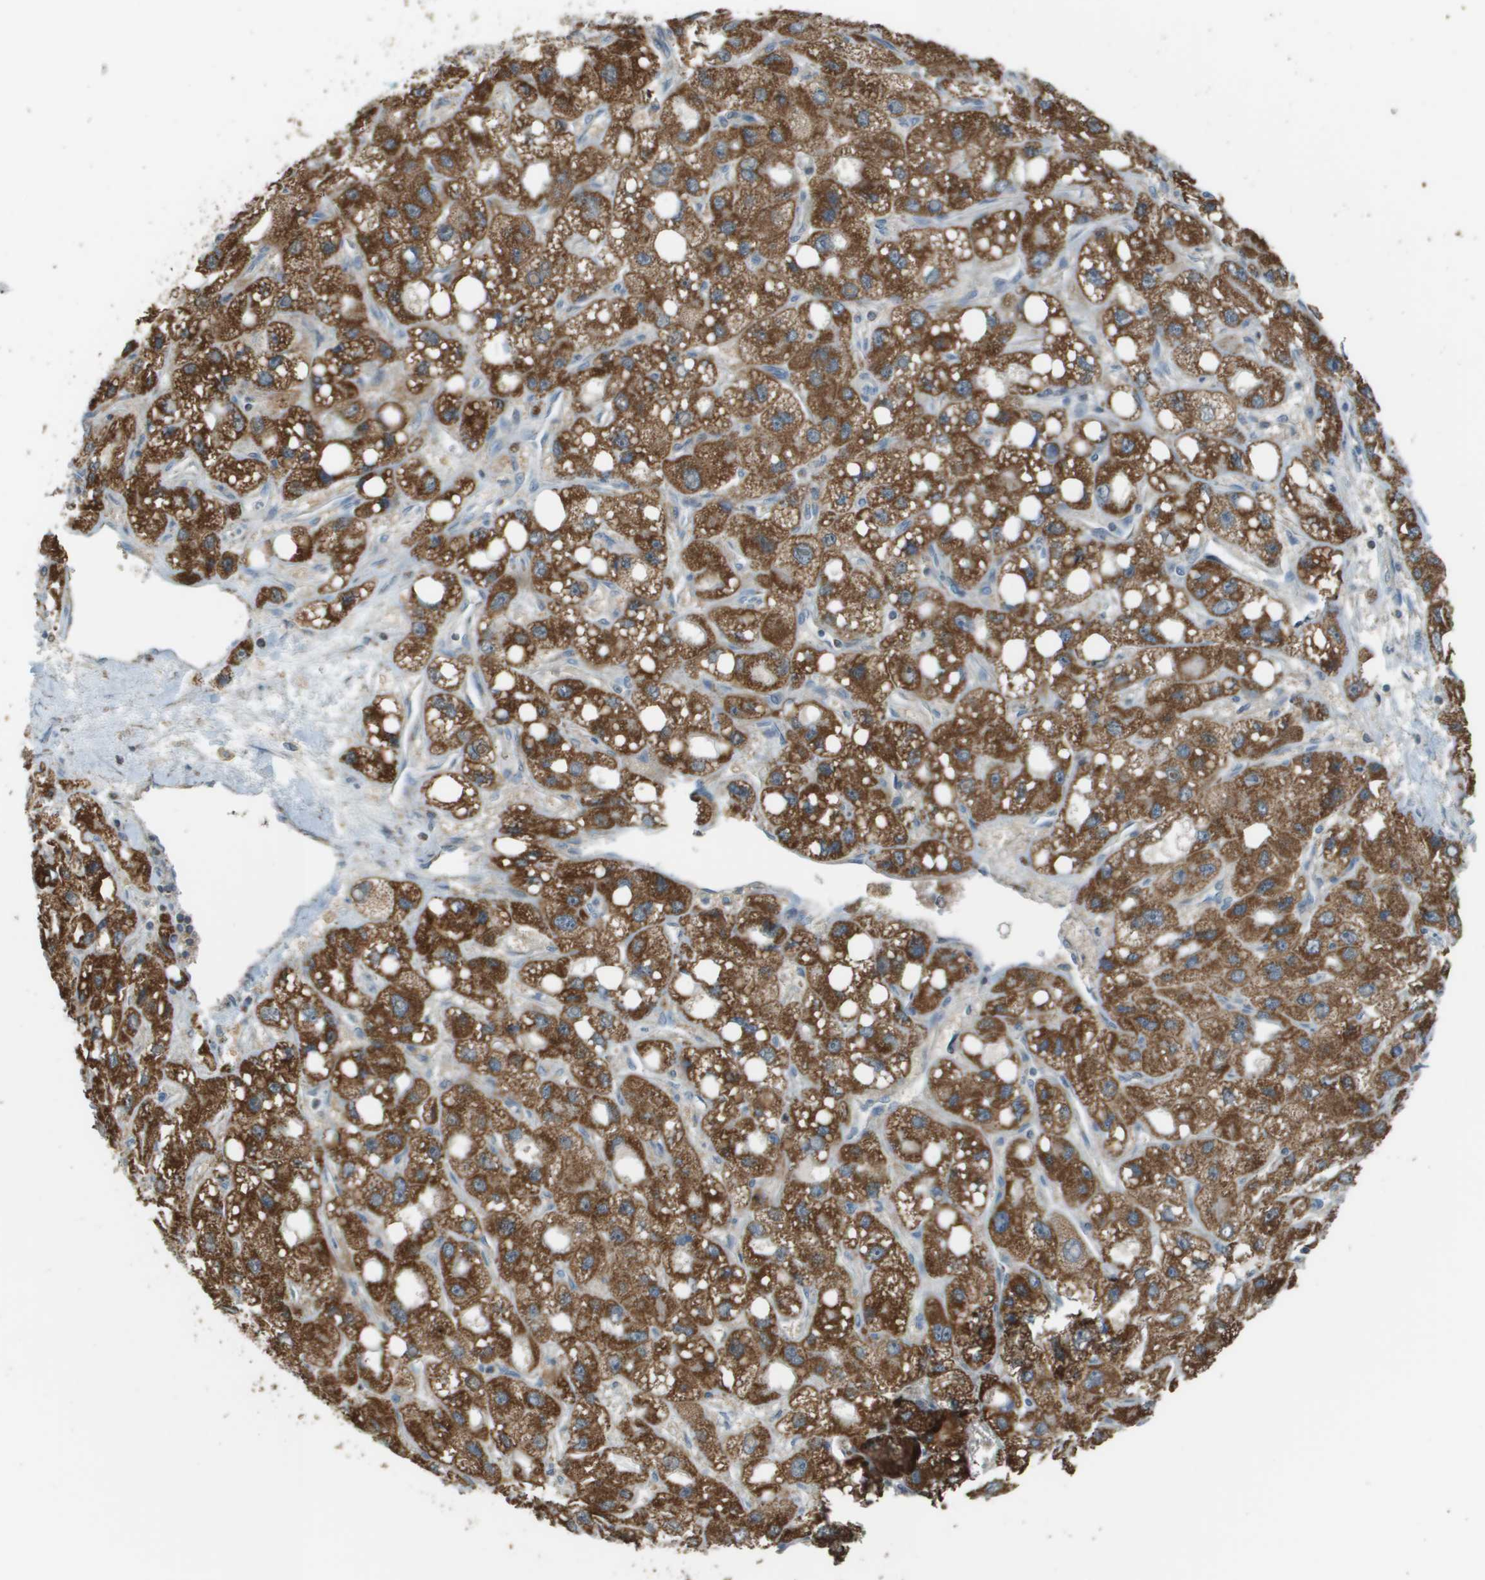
{"staining": {"intensity": "strong", "quantity": ">75%", "location": "cytoplasmic/membranous"}, "tissue": "liver cancer", "cell_type": "Tumor cells", "image_type": "cancer", "snomed": [{"axis": "morphology", "description": "Carcinoma, Hepatocellular, NOS"}, {"axis": "topography", "description": "Liver"}], "caption": "Brown immunohistochemical staining in liver cancer (hepatocellular carcinoma) displays strong cytoplasmic/membranous expression in about >75% of tumor cells.", "gene": "FH", "patient": {"sex": "male", "age": 55}}